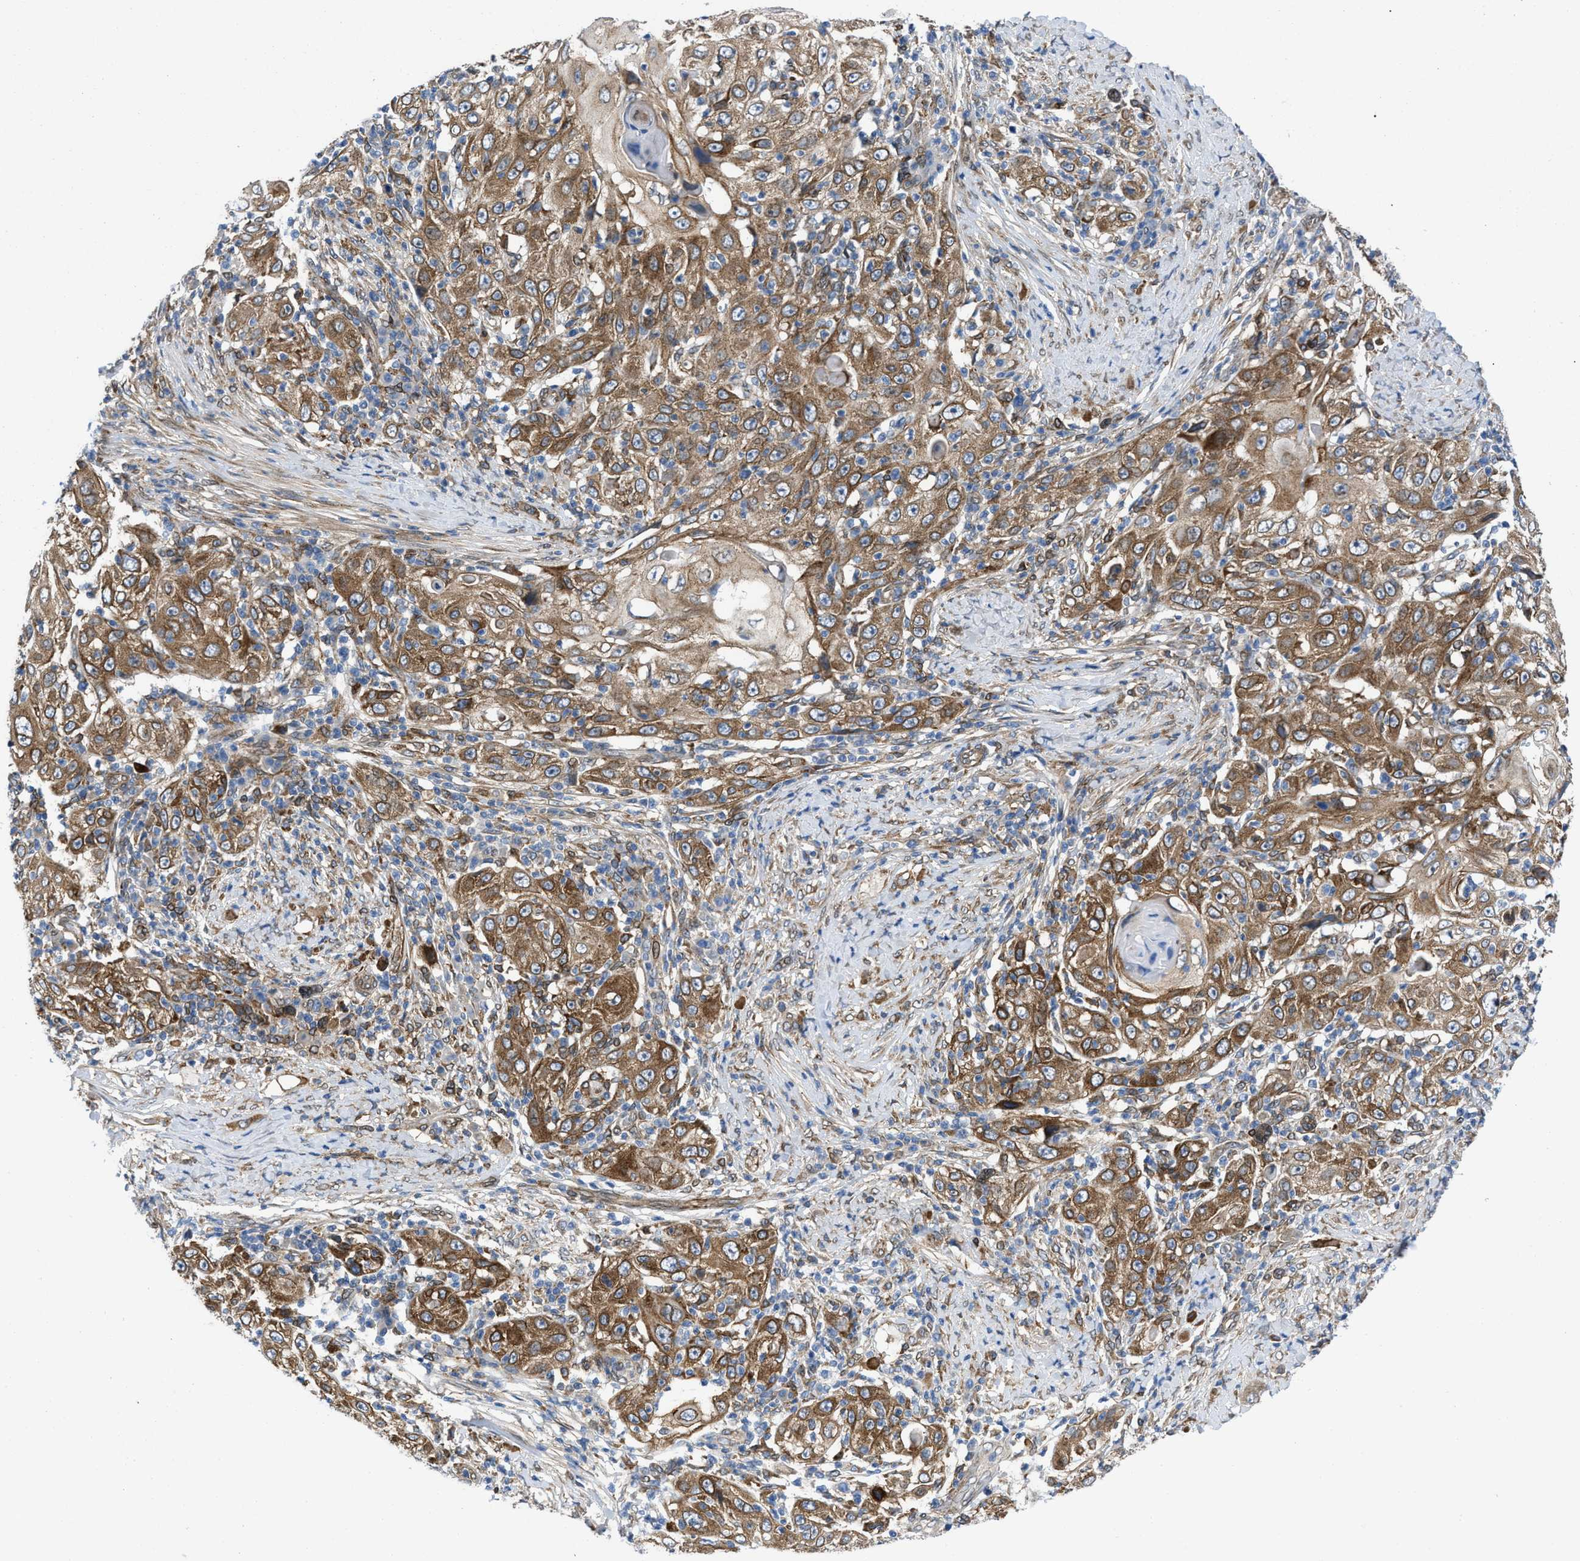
{"staining": {"intensity": "moderate", "quantity": ">75%", "location": "cytoplasmic/membranous"}, "tissue": "skin cancer", "cell_type": "Tumor cells", "image_type": "cancer", "snomed": [{"axis": "morphology", "description": "Squamous cell carcinoma, NOS"}, {"axis": "topography", "description": "Skin"}], "caption": "Skin cancer tissue displays moderate cytoplasmic/membranous positivity in approximately >75% of tumor cells", "gene": "ERLIN2", "patient": {"sex": "female", "age": 88}}